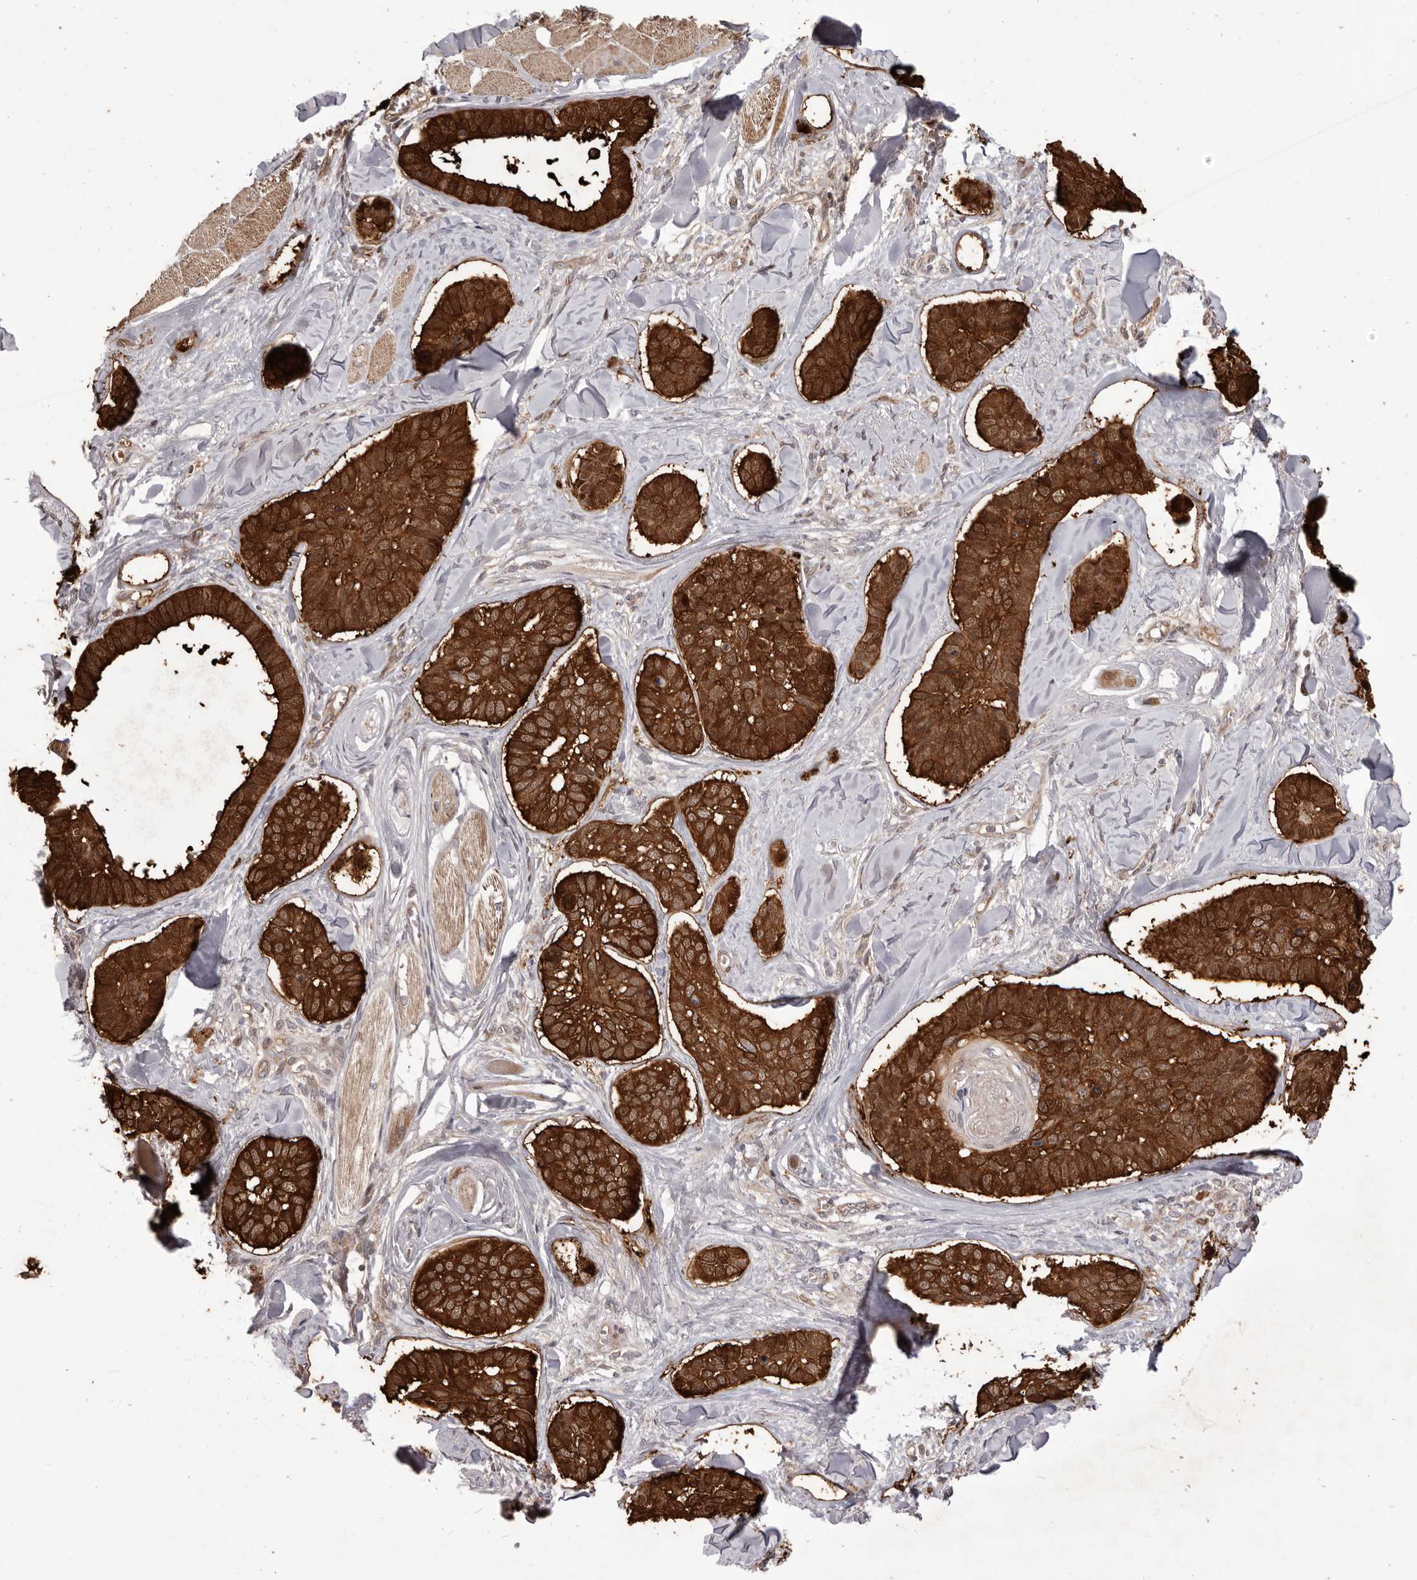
{"staining": {"intensity": "strong", "quantity": ">75%", "location": "cytoplasmic/membranous"}, "tissue": "skin cancer", "cell_type": "Tumor cells", "image_type": "cancer", "snomed": [{"axis": "morphology", "description": "Basal cell carcinoma"}, {"axis": "topography", "description": "Skin"}], "caption": "Immunohistochemical staining of human skin cancer (basal cell carcinoma) shows high levels of strong cytoplasmic/membranous protein staining in about >75% of tumor cells.", "gene": "GFOD1", "patient": {"sex": "male", "age": 62}}